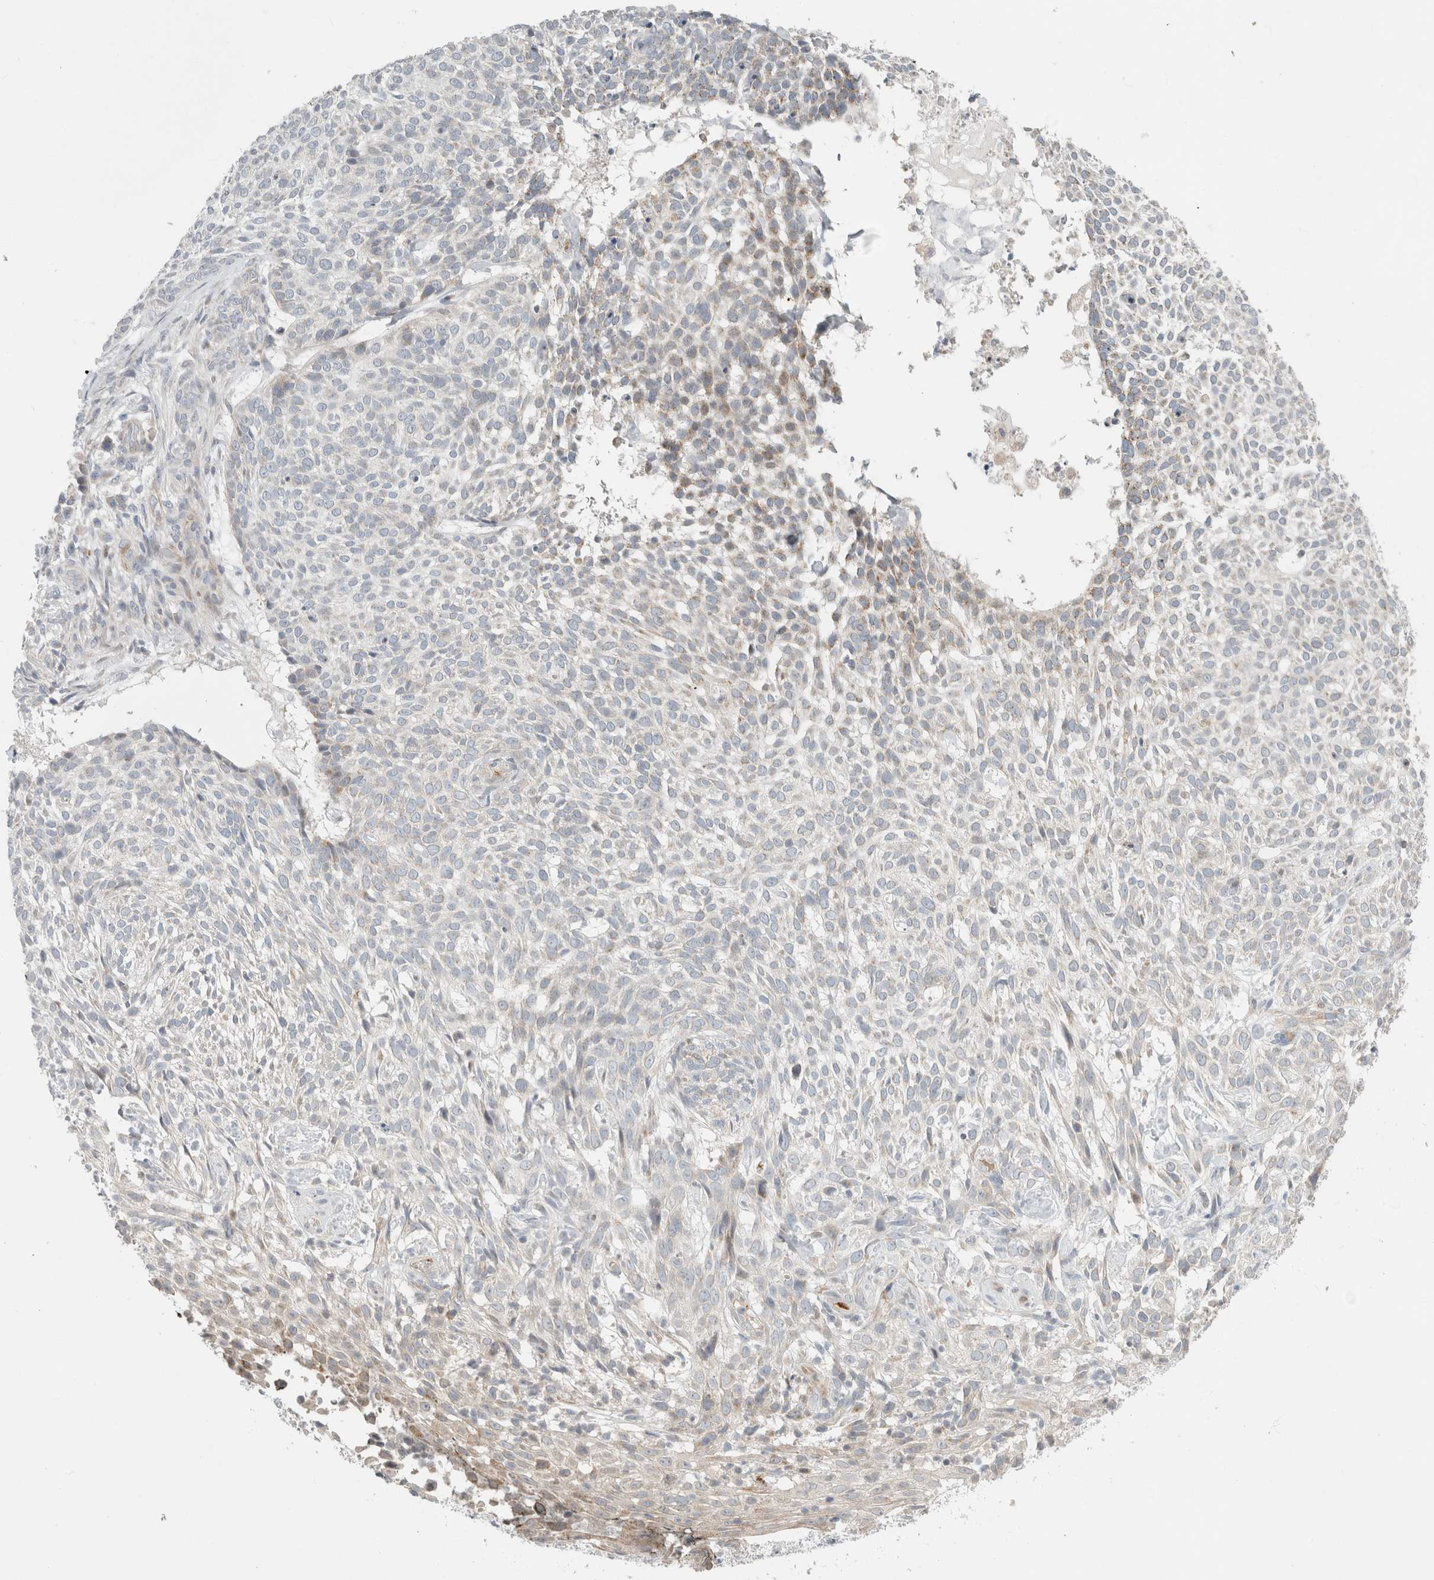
{"staining": {"intensity": "moderate", "quantity": "<25%", "location": "cytoplasmic/membranous"}, "tissue": "skin cancer", "cell_type": "Tumor cells", "image_type": "cancer", "snomed": [{"axis": "morphology", "description": "Basal cell carcinoma"}, {"axis": "topography", "description": "Skin"}], "caption": "Protein staining demonstrates moderate cytoplasmic/membranous expression in approximately <25% of tumor cells in skin cancer.", "gene": "KPNA5", "patient": {"sex": "female", "age": 64}}